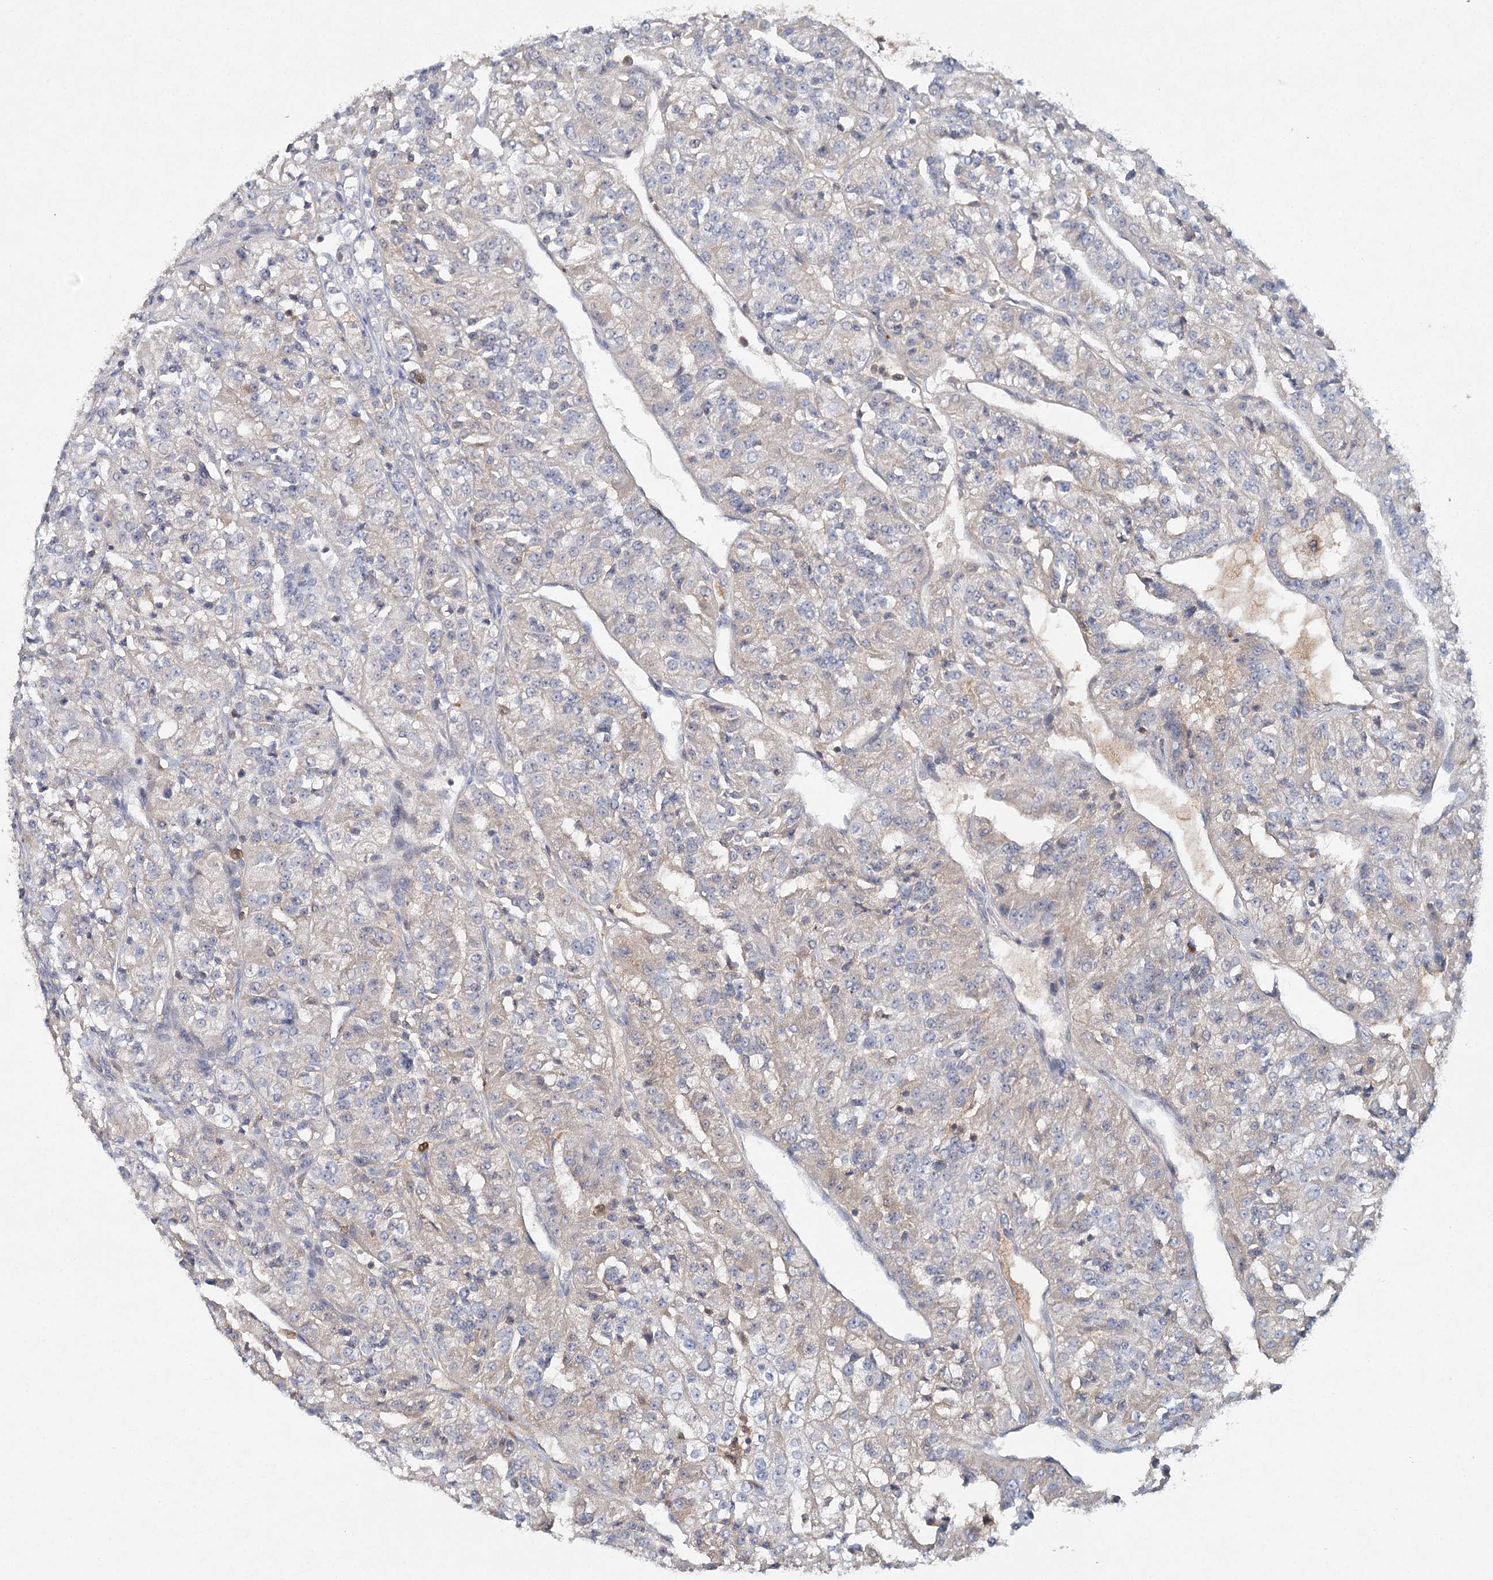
{"staining": {"intensity": "weak", "quantity": "<25%", "location": "cytoplasmic/membranous"}, "tissue": "renal cancer", "cell_type": "Tumor cells", "image_type": "cancer", "snomed": [{"axis": "morphology", "description": "Adenocarcinoma, NOS"}, {"axis": "topography", "description": "Kidney"}], "caption": "This is a image of IHC staining of adenocarcinoma (renal), which shows no staining in tumor cells. (DAB (3,3'-diaminobenzidine) immunohistochemistry (IHC) with hematoxylin counter stain).", "gene": "SLC41A2", "patient": {"sex": "female", "age": 63}}